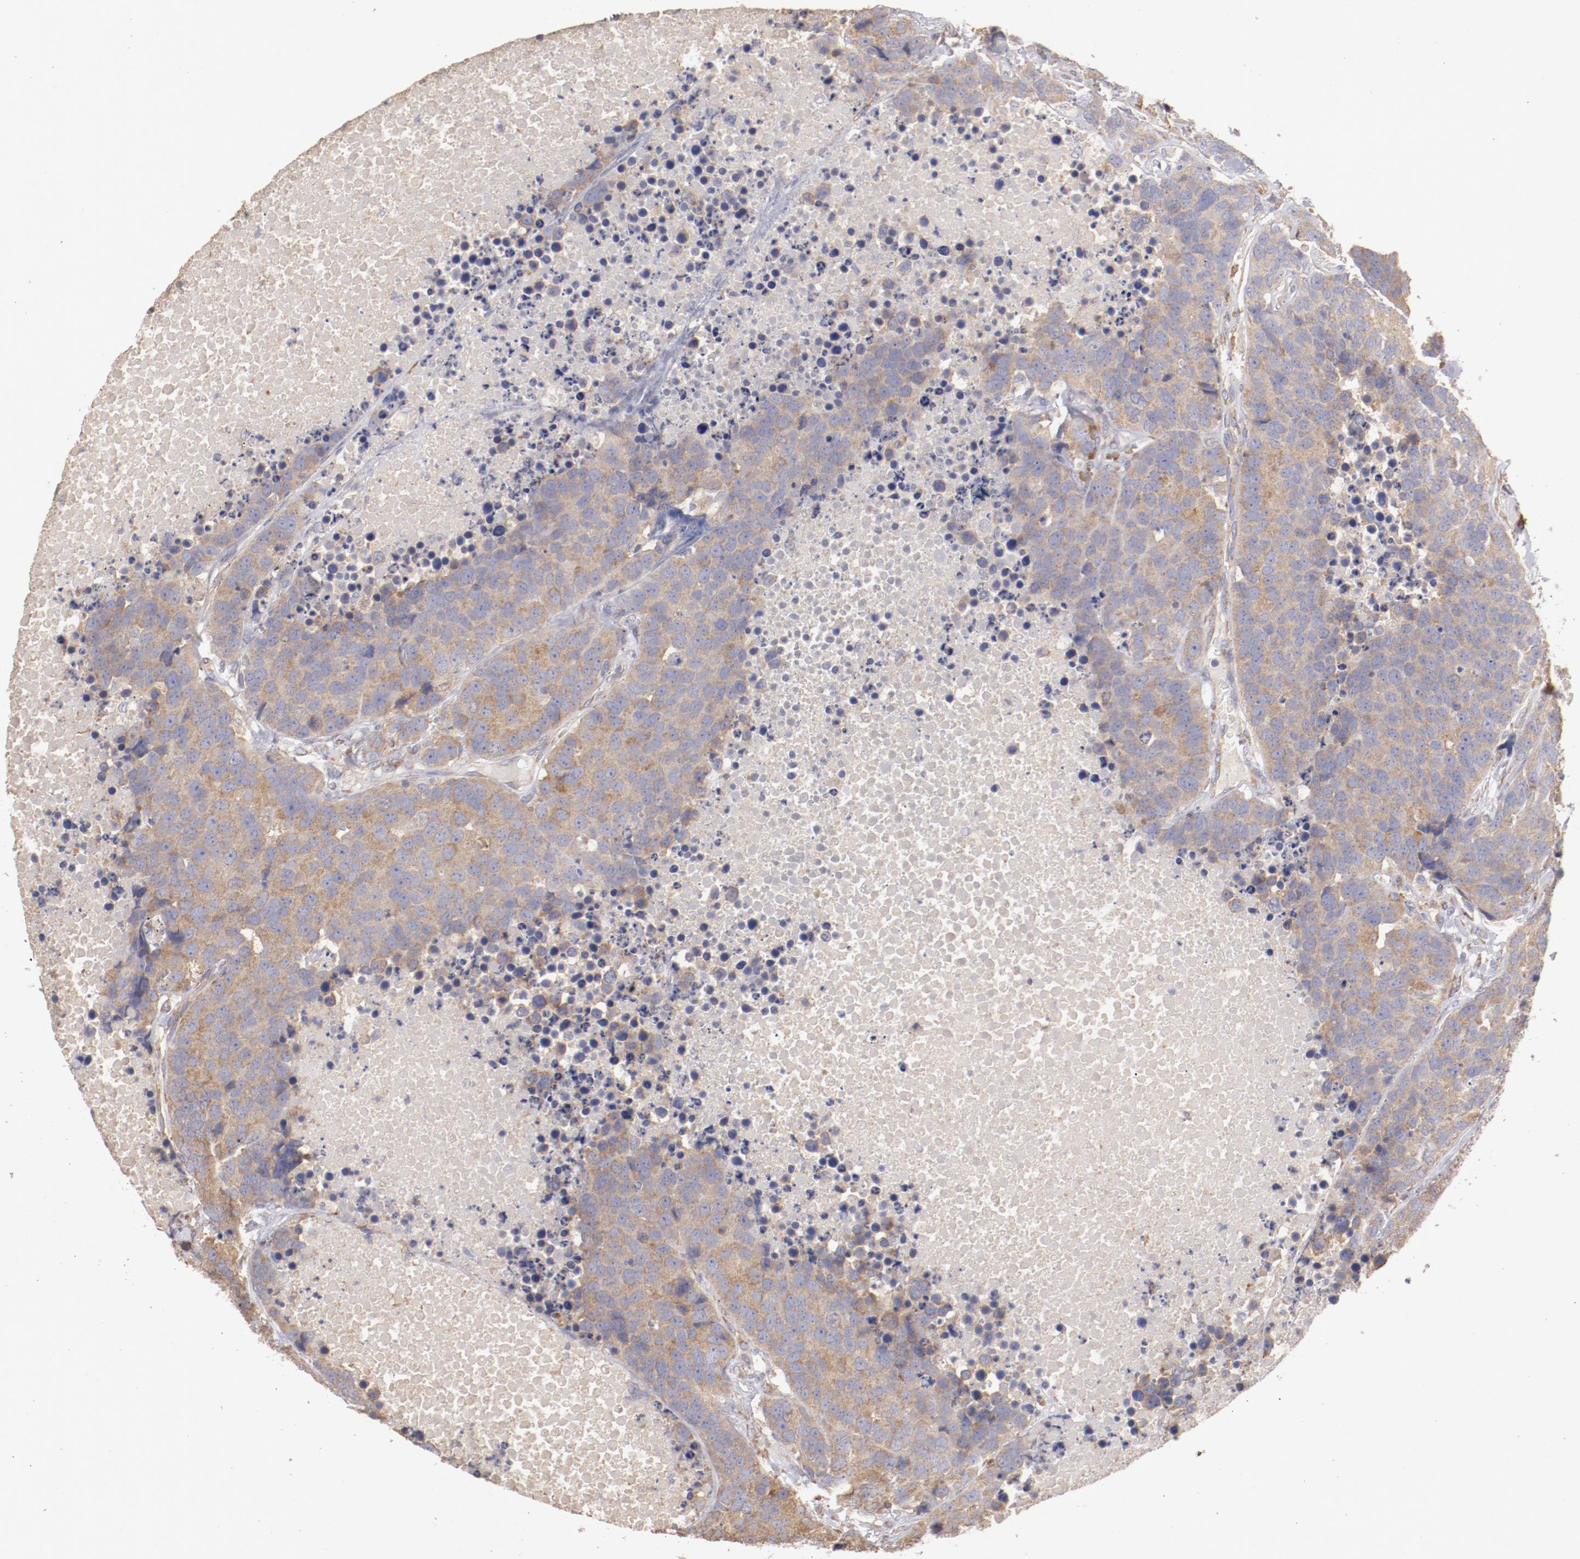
{"staining": {"intensity": "moderate", "quantity": ">75%", "location": "cytoplasmic/membranous"}, "tissue": "carcinoid", "cell_type": "Tumor cells", "image_type": "cancer", "snomed": [{"axis": "morphology", "description": "Carcinoid, malignant, NOS"}, {"axis": "topography", "description": "Lung"}], "caption": "Carcinoid (malignant) was stained to show a protein in brown. There is medium levels of moderate cytoplasmic/membranous positivity in about >75% of tumor cells.", "gene": "ENTPD5", "patient": {"sex": "male", "age": 60}}